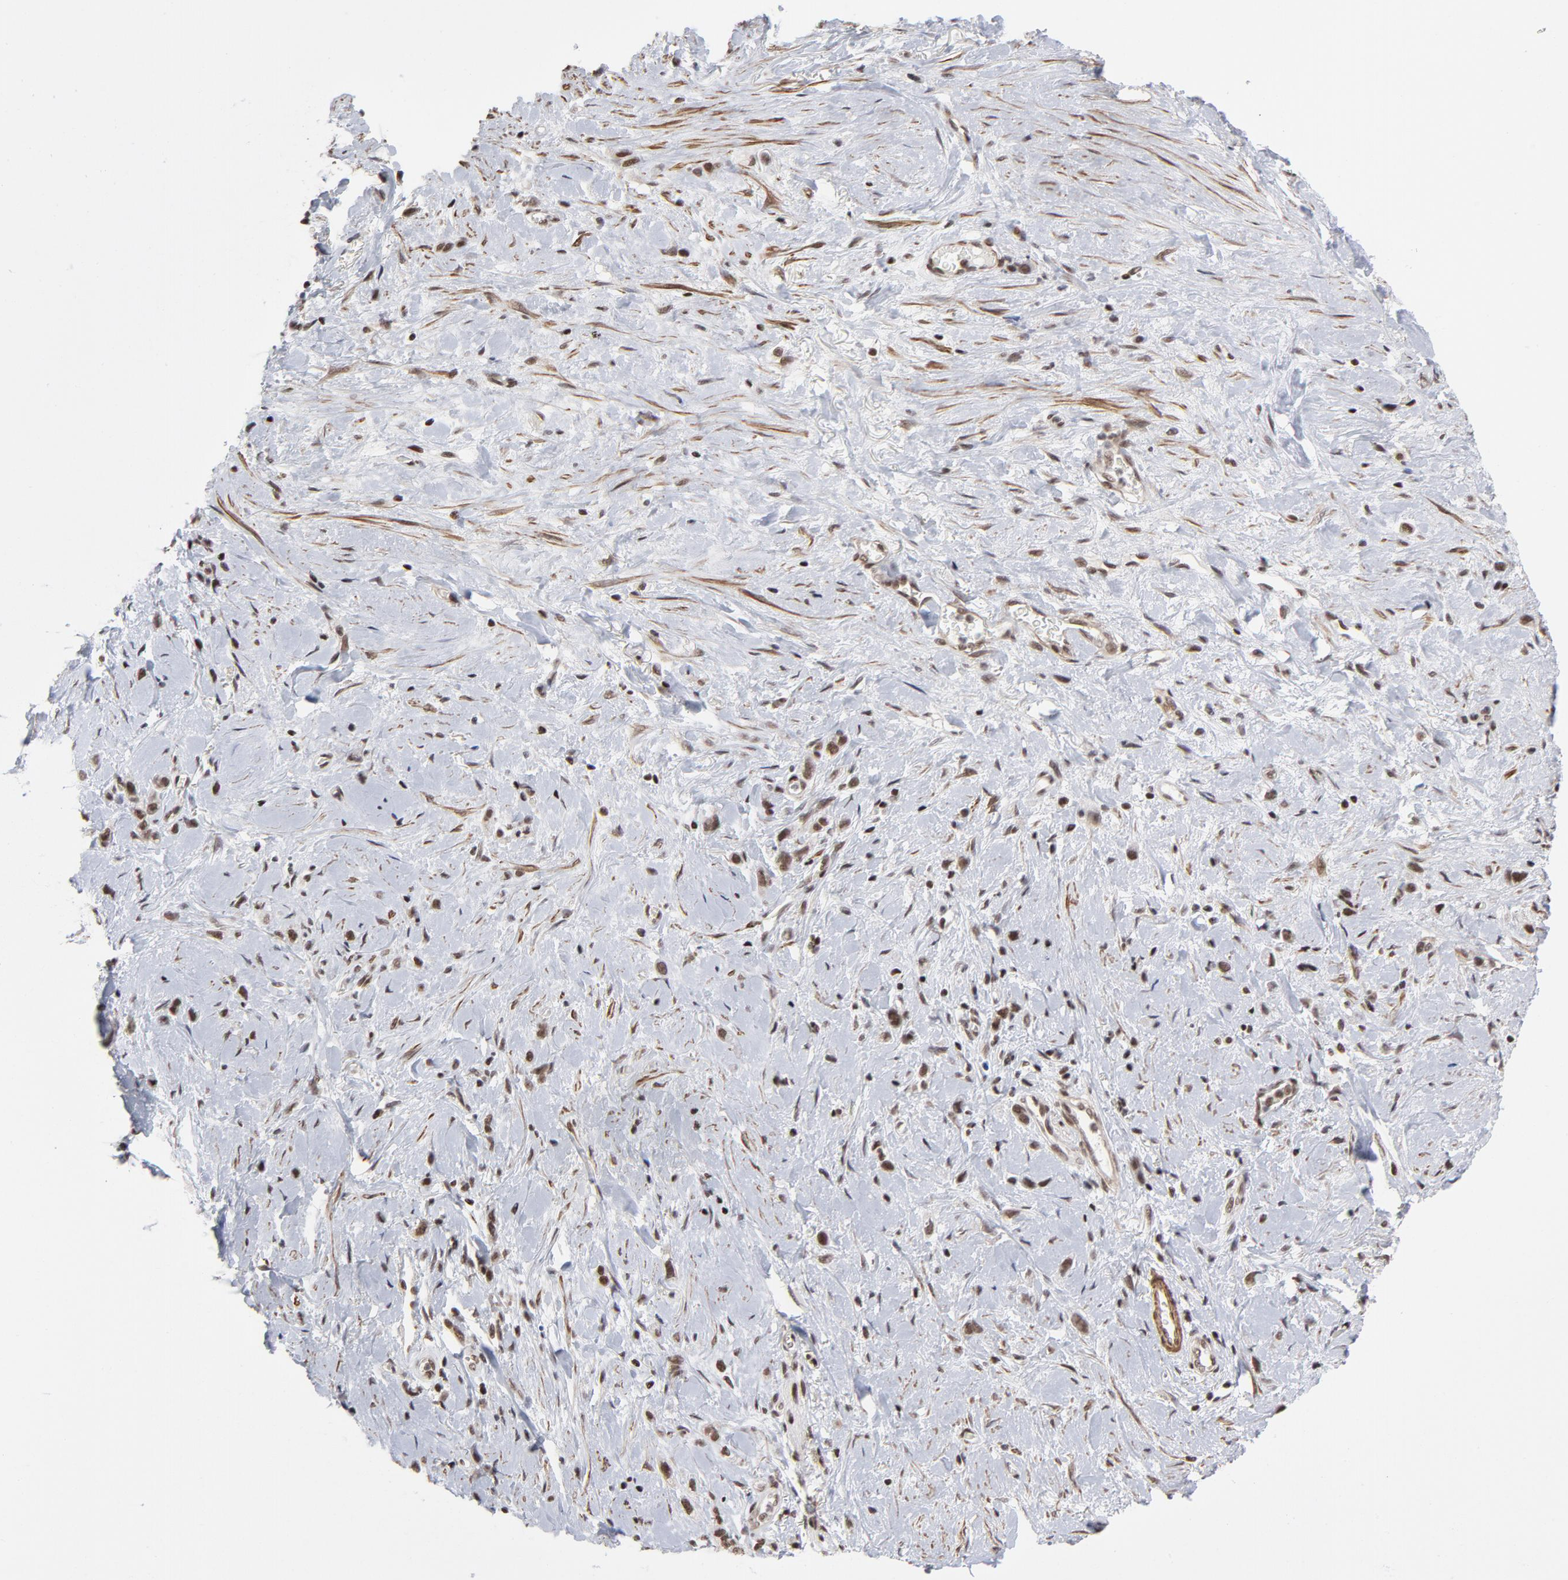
{"staining": {"intensity": "strong", "quantity": ">75%", "location": "nuclear"}, "tissue": "stomach cancer", "cell_type": "Tumor cells", "image_type": "cancer", "snomed": [{"axis": "morphology", "description": "Normal tissue, NOS"}, {"axis": "morphology", "description": "Adenocarcinoma, NOS"}, {"axis": "morphology", "description": "Adenocarcinoma, High grade"}, {"axis": "topography", "description": "Stomach, upper"}, {"axis": "topography", "description": "Stomach"}], "caption": "Immunohistochemistry (IHC) (DAB (3,3'-diaminobenzidine)) staining of human adenocarcinoma (high-grade) (stomach) demonstrates strong nuclear protein staining in about >75% of tumor cells.", "gene": "CTCF", "patient": {"sex": "female", "age": 65}}